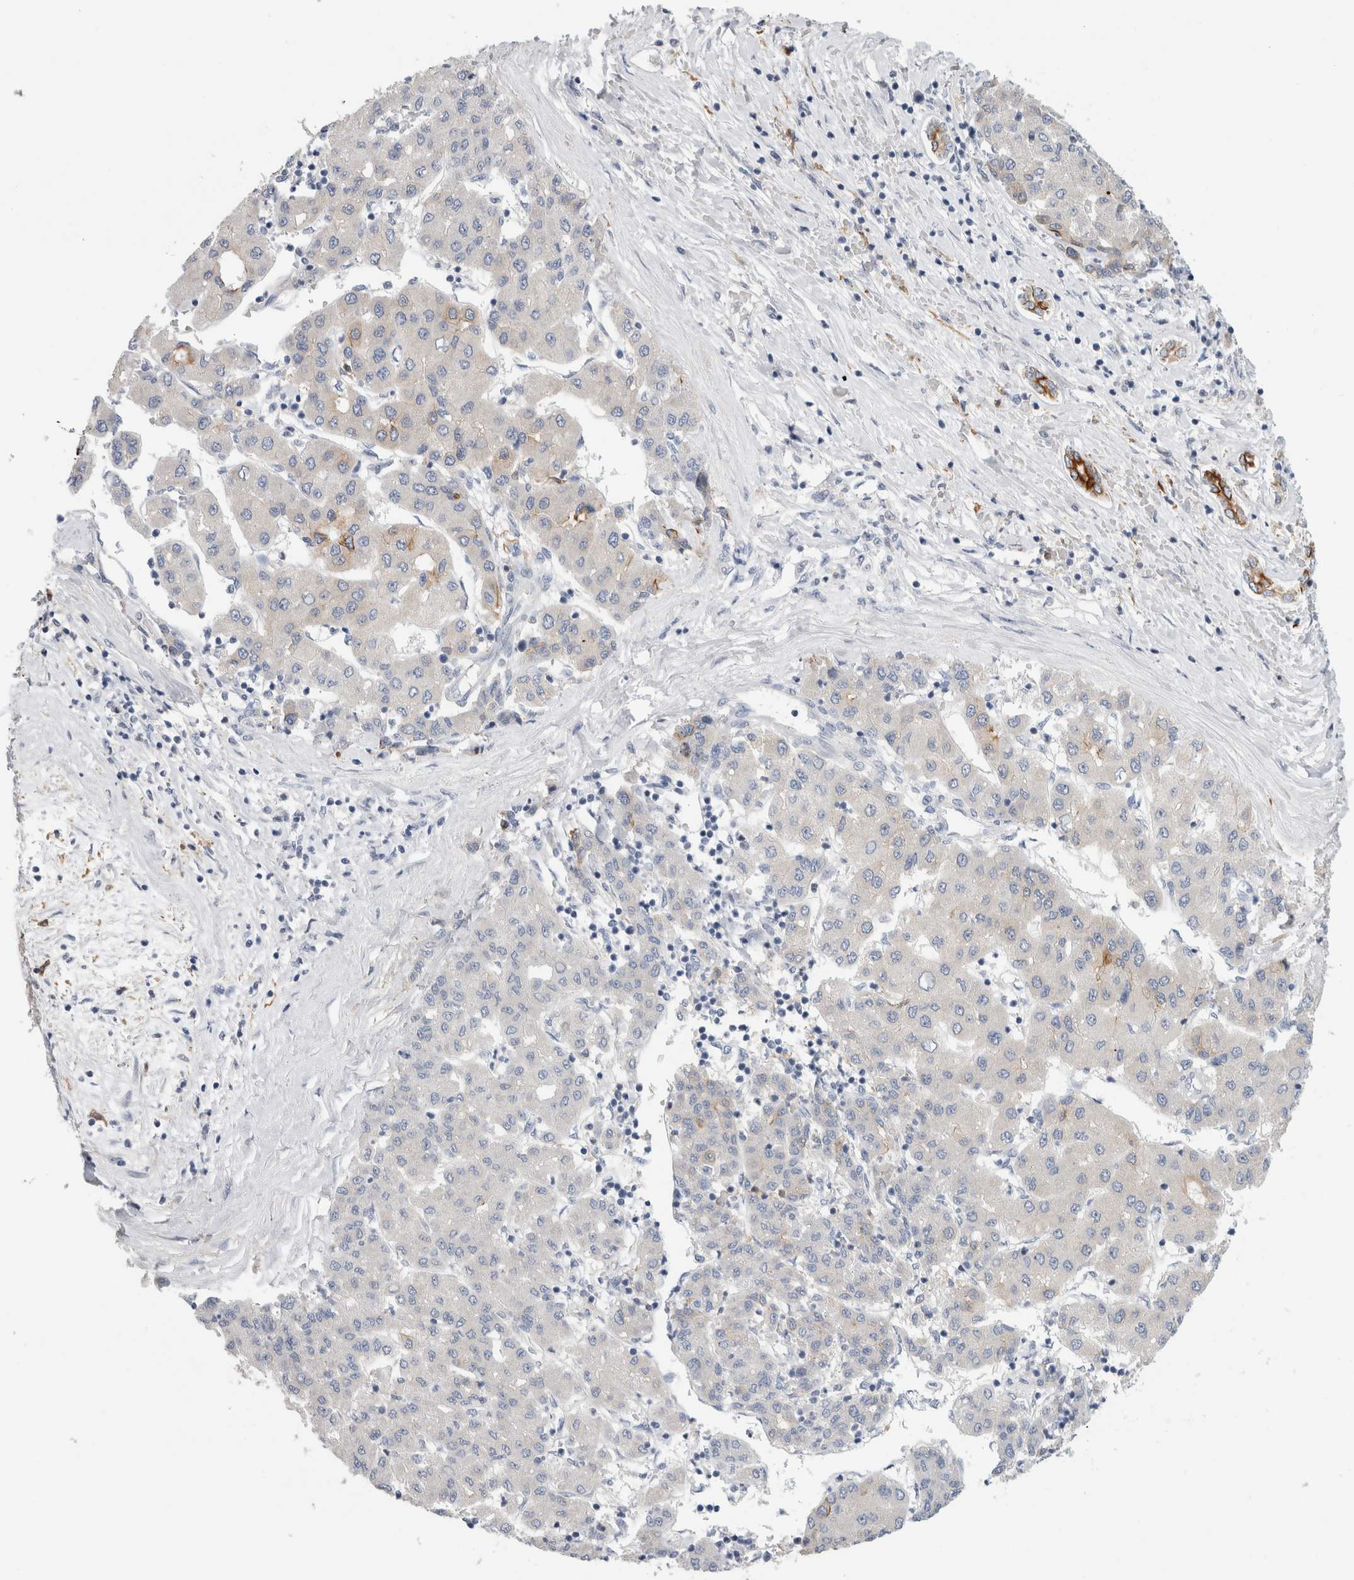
{"staining": {"intensity": "negative", "quantity": "none", "location": "none"}, "tissue": "liver cancer", "cell_type": "Tumor cells", "image_type": "cancer", "snomed": [{"axis": "morphology", "description": "Carcinoma, Hepatocellular, NOS"}, {"axis": "topography", "description": "Liver"}], "caption": "This is an immunohistochemistry (IHC) photomicrograph of human liver hepatocellular carcinoma. There is no expression in tumor cells.", "gene": "SLC20A2", "patient": {"sex": "male", "age": 65}}